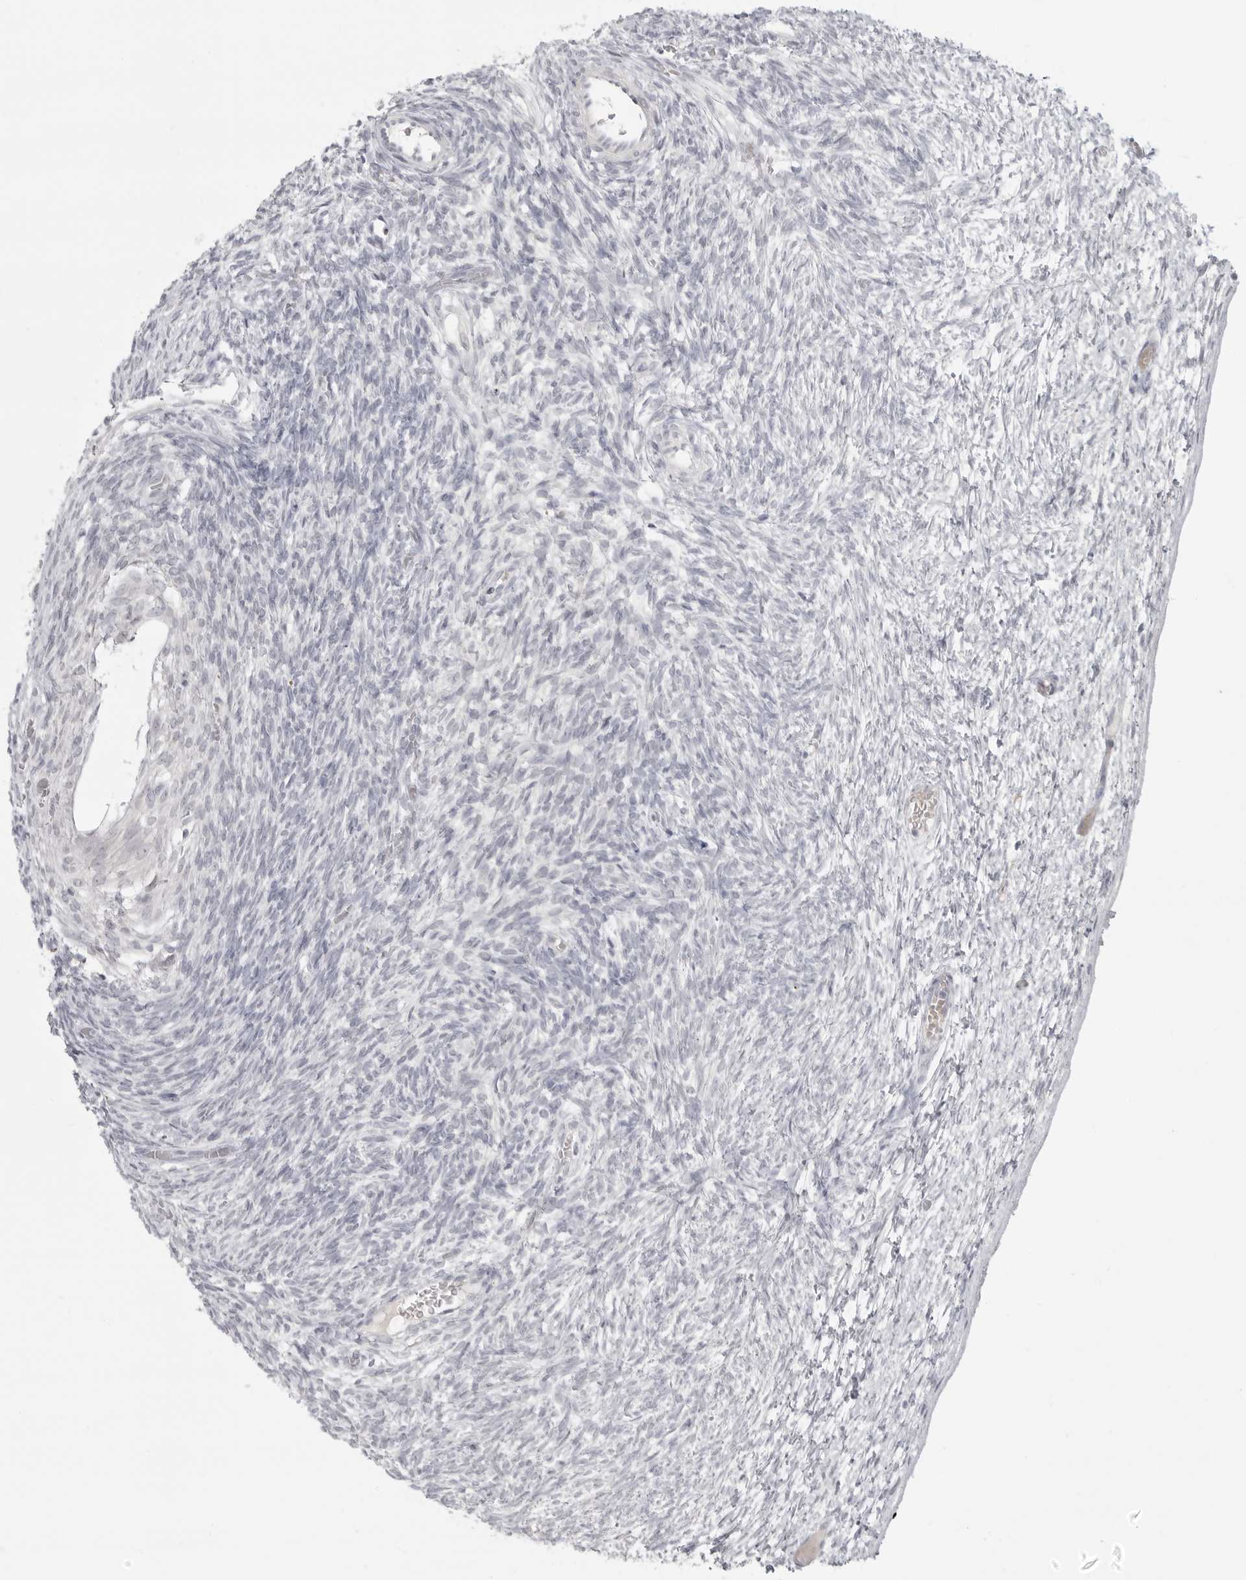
{"staining": {"intensity": "negative", "quantity": "none", "location": "none"}, "tissue": "ovary", "cell_type": "Ovarian stroma cells", "image_type": "normal", "snomed": [{"axis": "morphology", "description": "Normal tissue, NOS"}, {"axis": "topography", "description": "Ovary"}], "caption": "High magnification brightfield microscopy of normal ovary stained with DAB (3,3'-diaminobenzidine) (brown) and counterstained with hematoxylin (blue): ovarian stroma cells show no significant expression.", "gene": "TCTN3", "patient": {"sex": "female", "age": 34}}